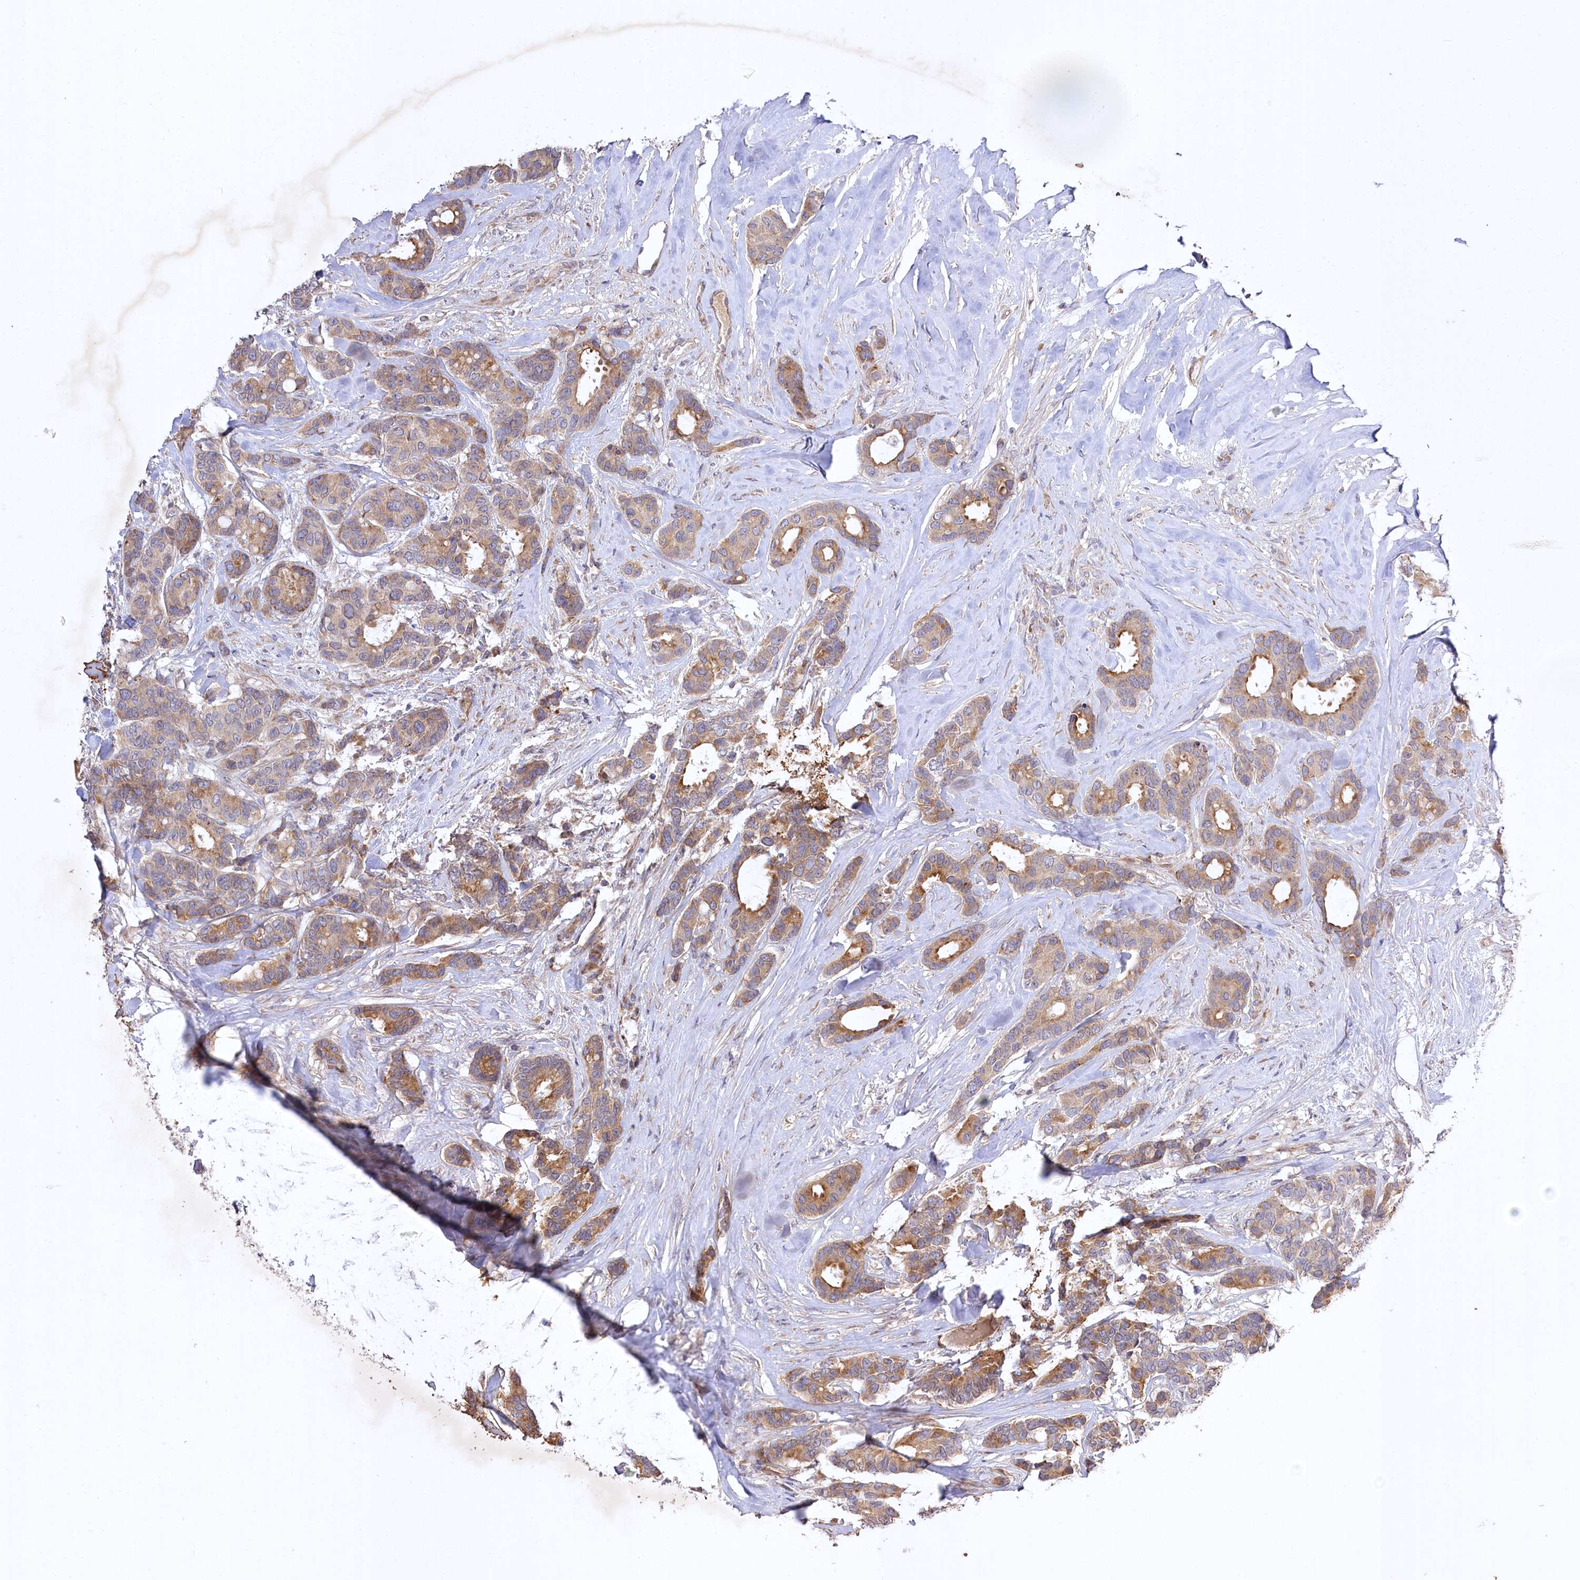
{"staining": {"intensity": "moderate", "quantity": ">75%", "location": "cytoplasmic/membranous"}, "tissue": "breast cancer", "cell_type": "Tumor cells", "image_type": "cancer", "snomed": [{"axis": "morphology", "description": "Duct carcinoma"}, {"axis": "topography", "description": "Breast"}], "caption": "Infiltrating ductal carcinoma (breast) stained with DAB IHC shows medium levels of moderate cytoplasmic/membranous staining in about >75% of tumor cells.", "gene": "TRUB1", "patient": {"sex": "female", "age": 87}}